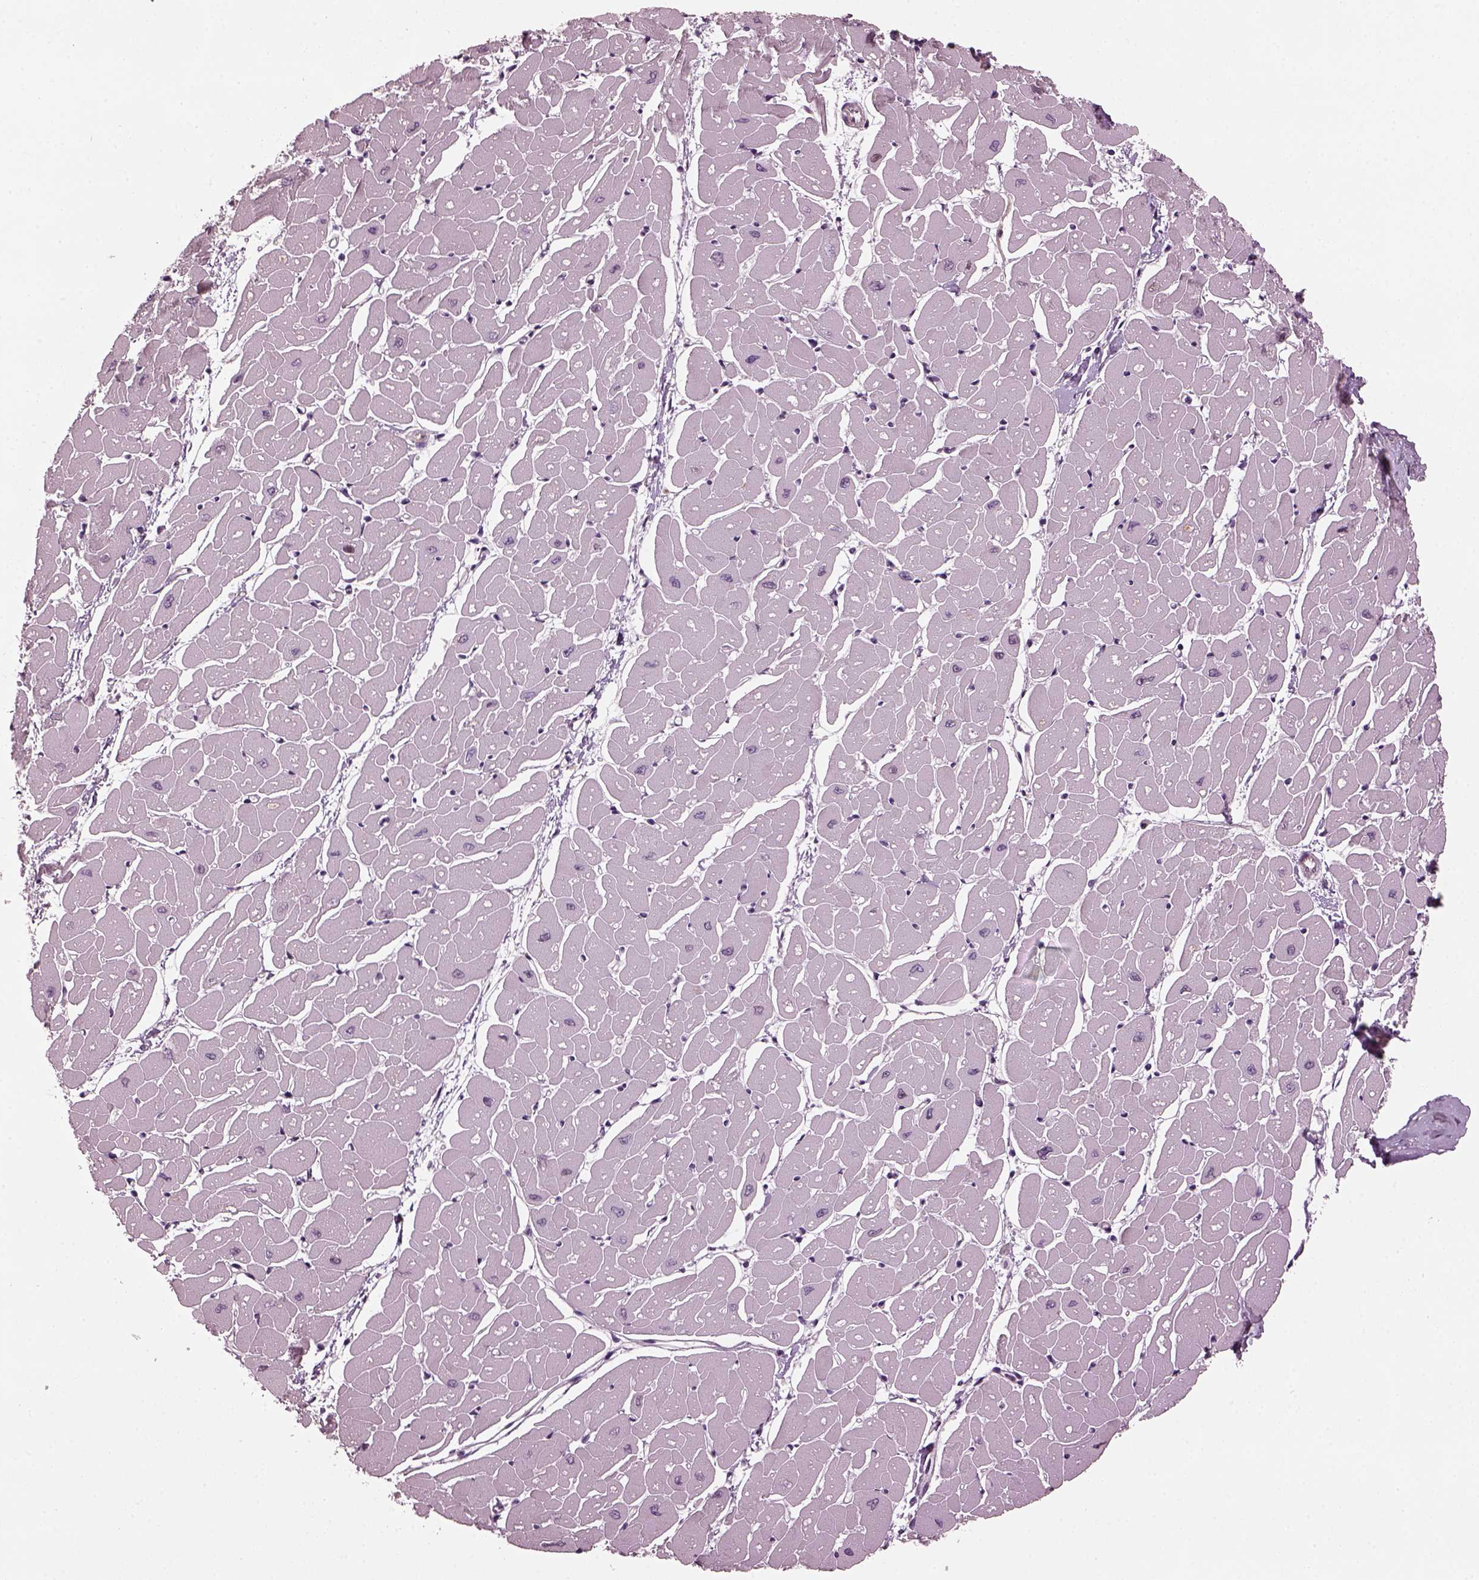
{"staining": {"intensity": "negative", "quantity": "none", "location": "none"}, "tissue": "heart muscle", "cell_type": "Cardiomyocytes", "image_type": "normal", "snomed": [{"axis": "morphology", "description": "Normal tissue, NOS"}, {"axis": "topography", "description": "Heart"}], "caption": "DAB immunohistochemical staining of normal heart muscle displays no significant staining in cardiomyocytes.", "gene": "RUFY3", "patient": {"sex": "male", "age": 57}}